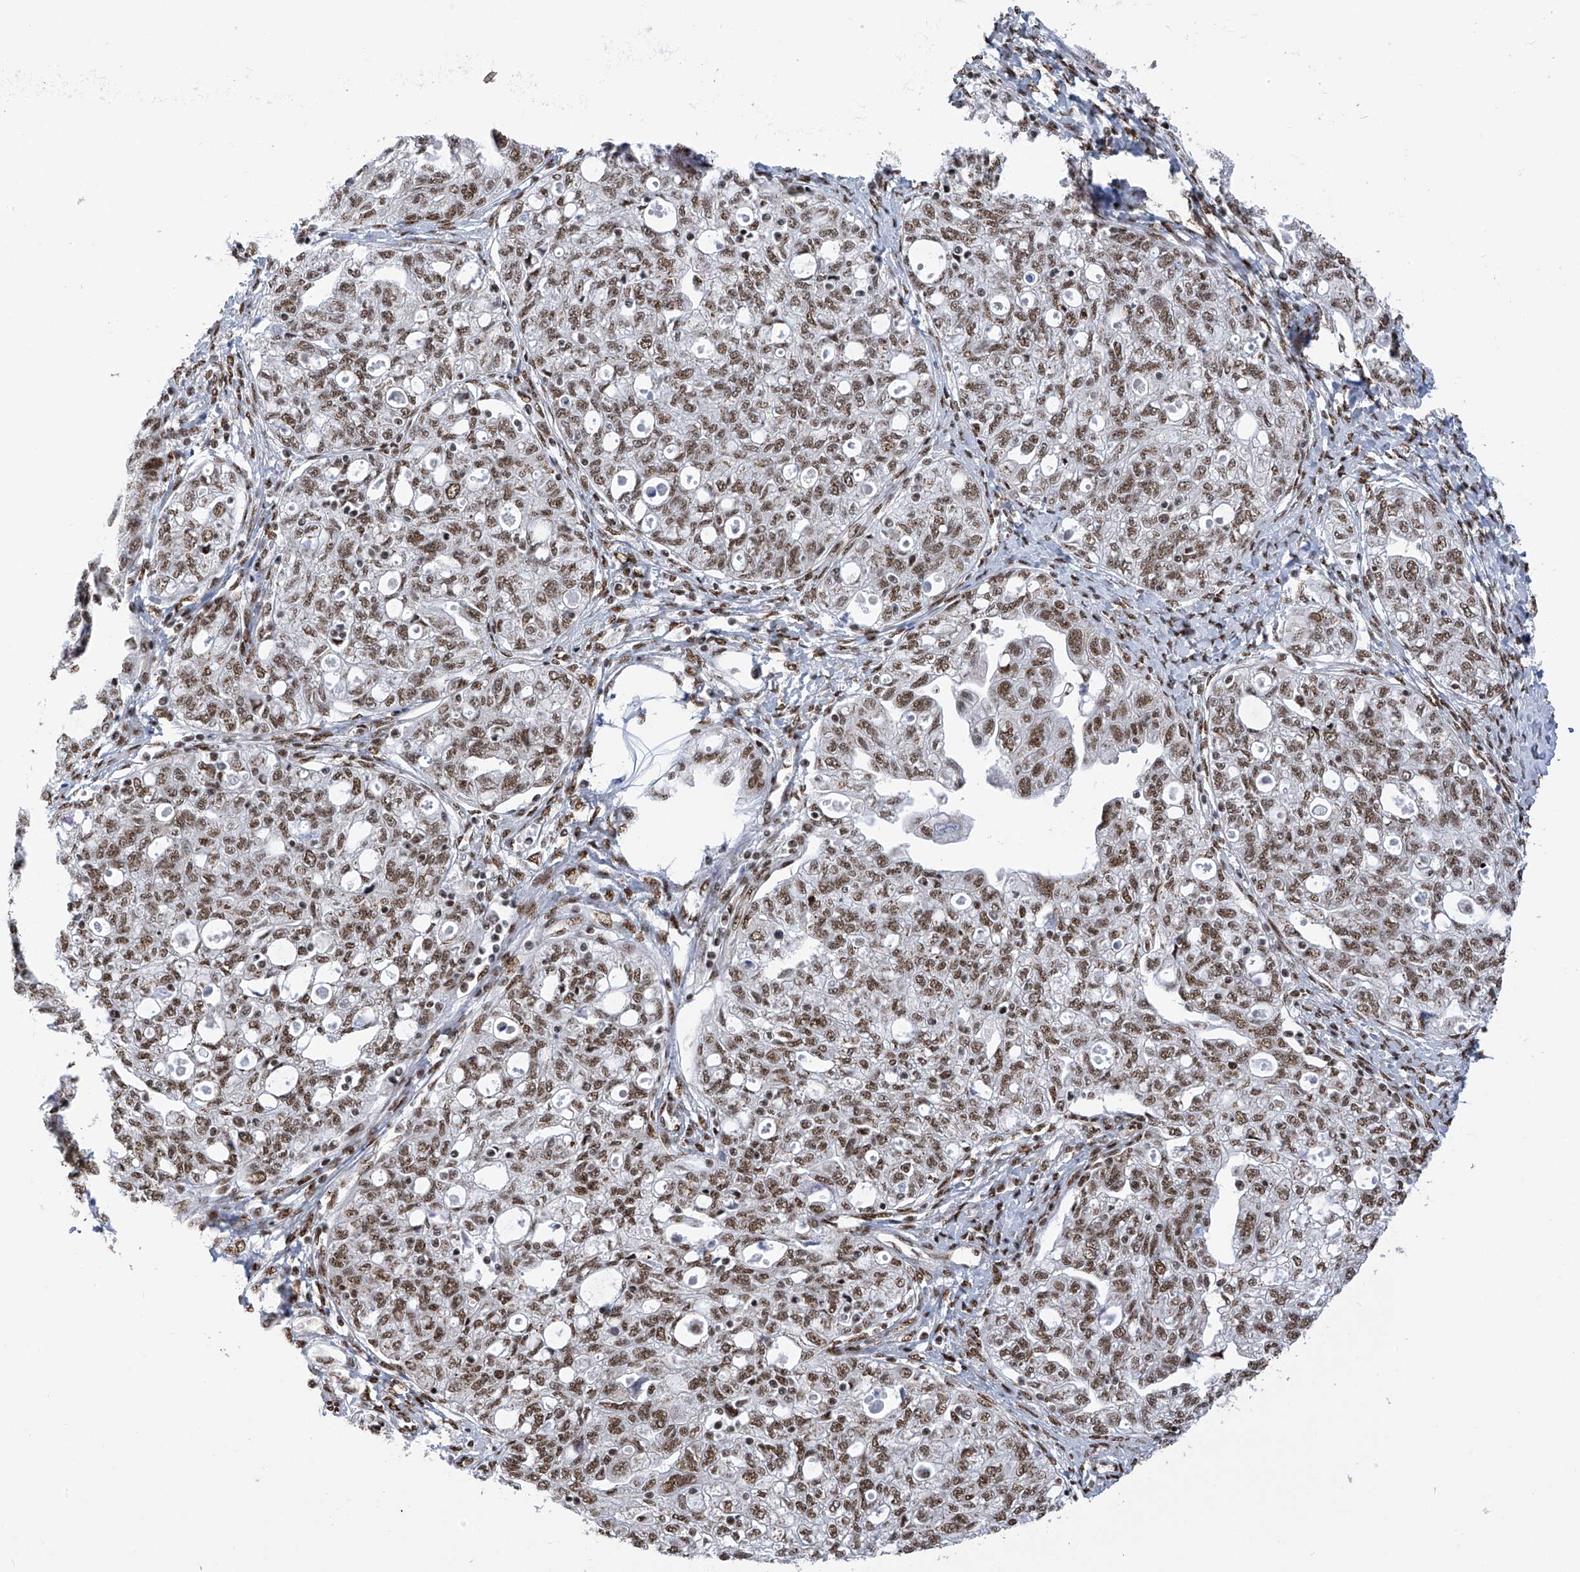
{"staining": {"intensity": "moderate", "quantity": ">75%", "location": "nuclear"}, "tissue": "ovarian cancer", "cell_type": "Tumor cells", "image_type": "cancer", "snomed": [{"axis": "morphology", "description": "Carcinoma, NOS"}, {"axis": "morphology", "description": "Cystadenocarcinoma, serous, NOS"}, {"axis": "topography", "description": "Ovary"}], "caption": "A histopathology image of human serous cystadenocarcinoma (ovarian) stained for a protein demonstrates moderate nuclear brown staining in tumor cells.", "gene": "APLF", "patient": {"sex": "female", "age": 69}}